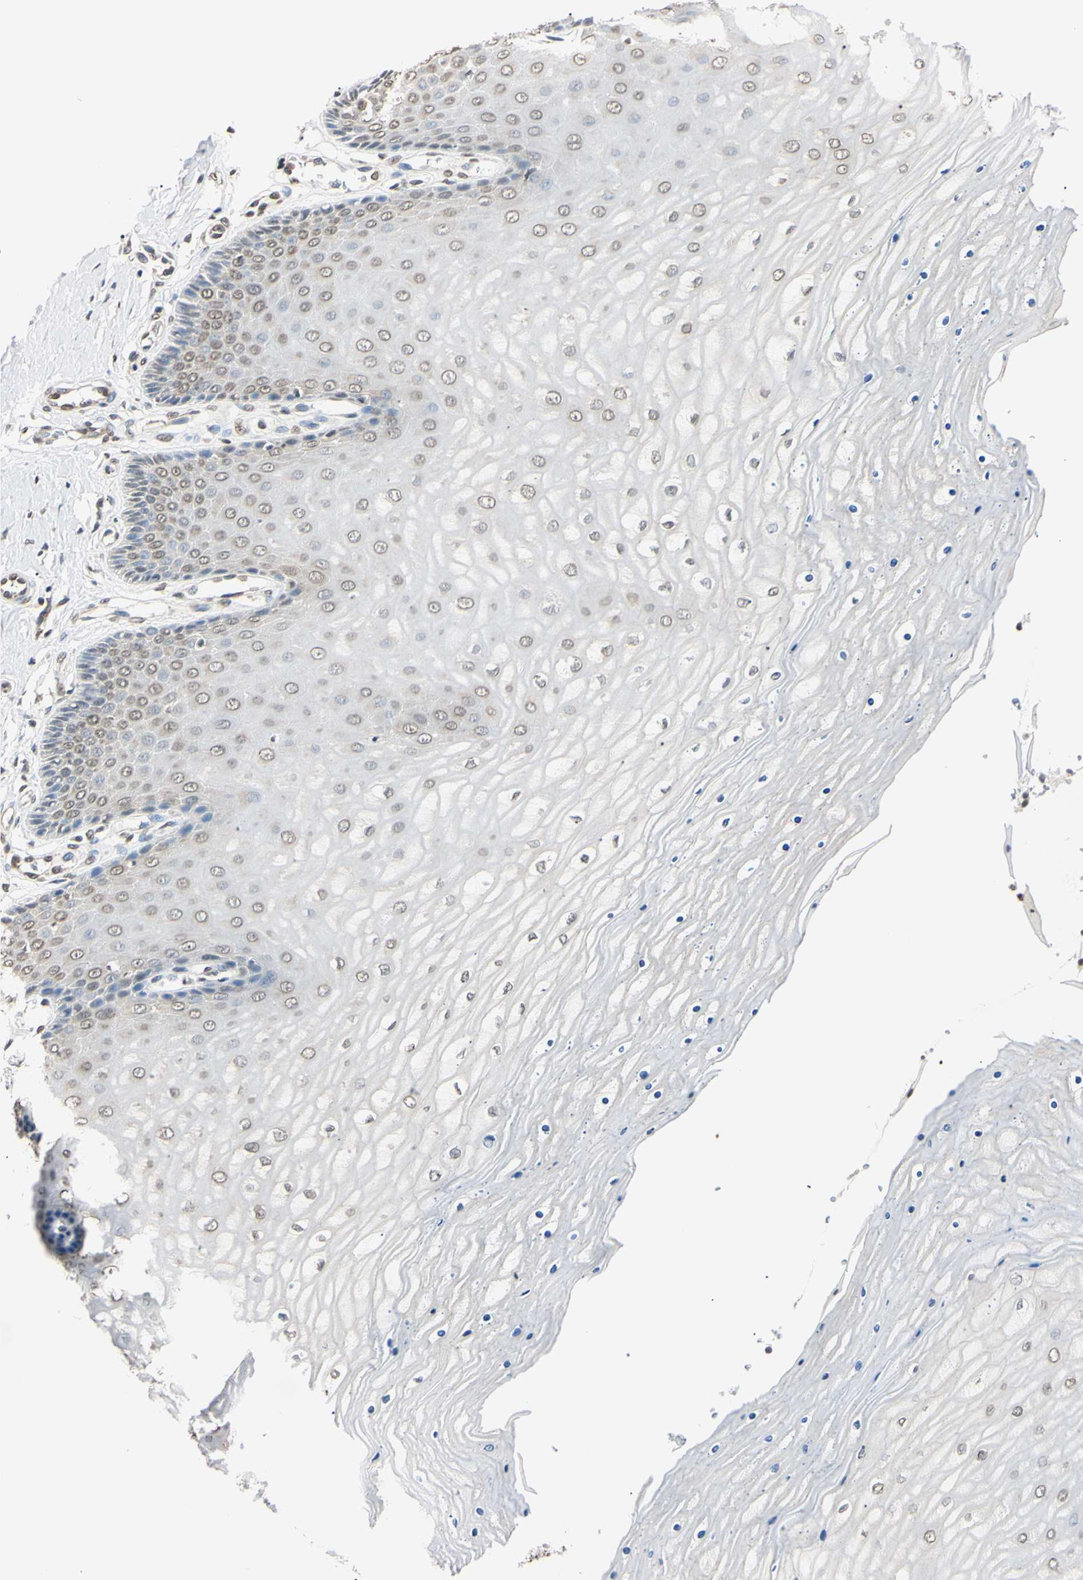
{"staining": {"intensity": "weak", "quantity": "<25%", "location": "nuclear"}, "tissue": "cervix", "cell_type": "Glandular cells", "image_type": "normal", "snomed": [{"axis": "morphology", "description": "Normal tissue, NOS"}, {"axis": "topography", "description": "Cervix"}], "caption": "This is an immunohistochemistry (IHC) micrograph of normal human cervix. There is no positivity in glandular cells.", "gene": "CDC45", "patient": {"sex": "female", "age": 55}}